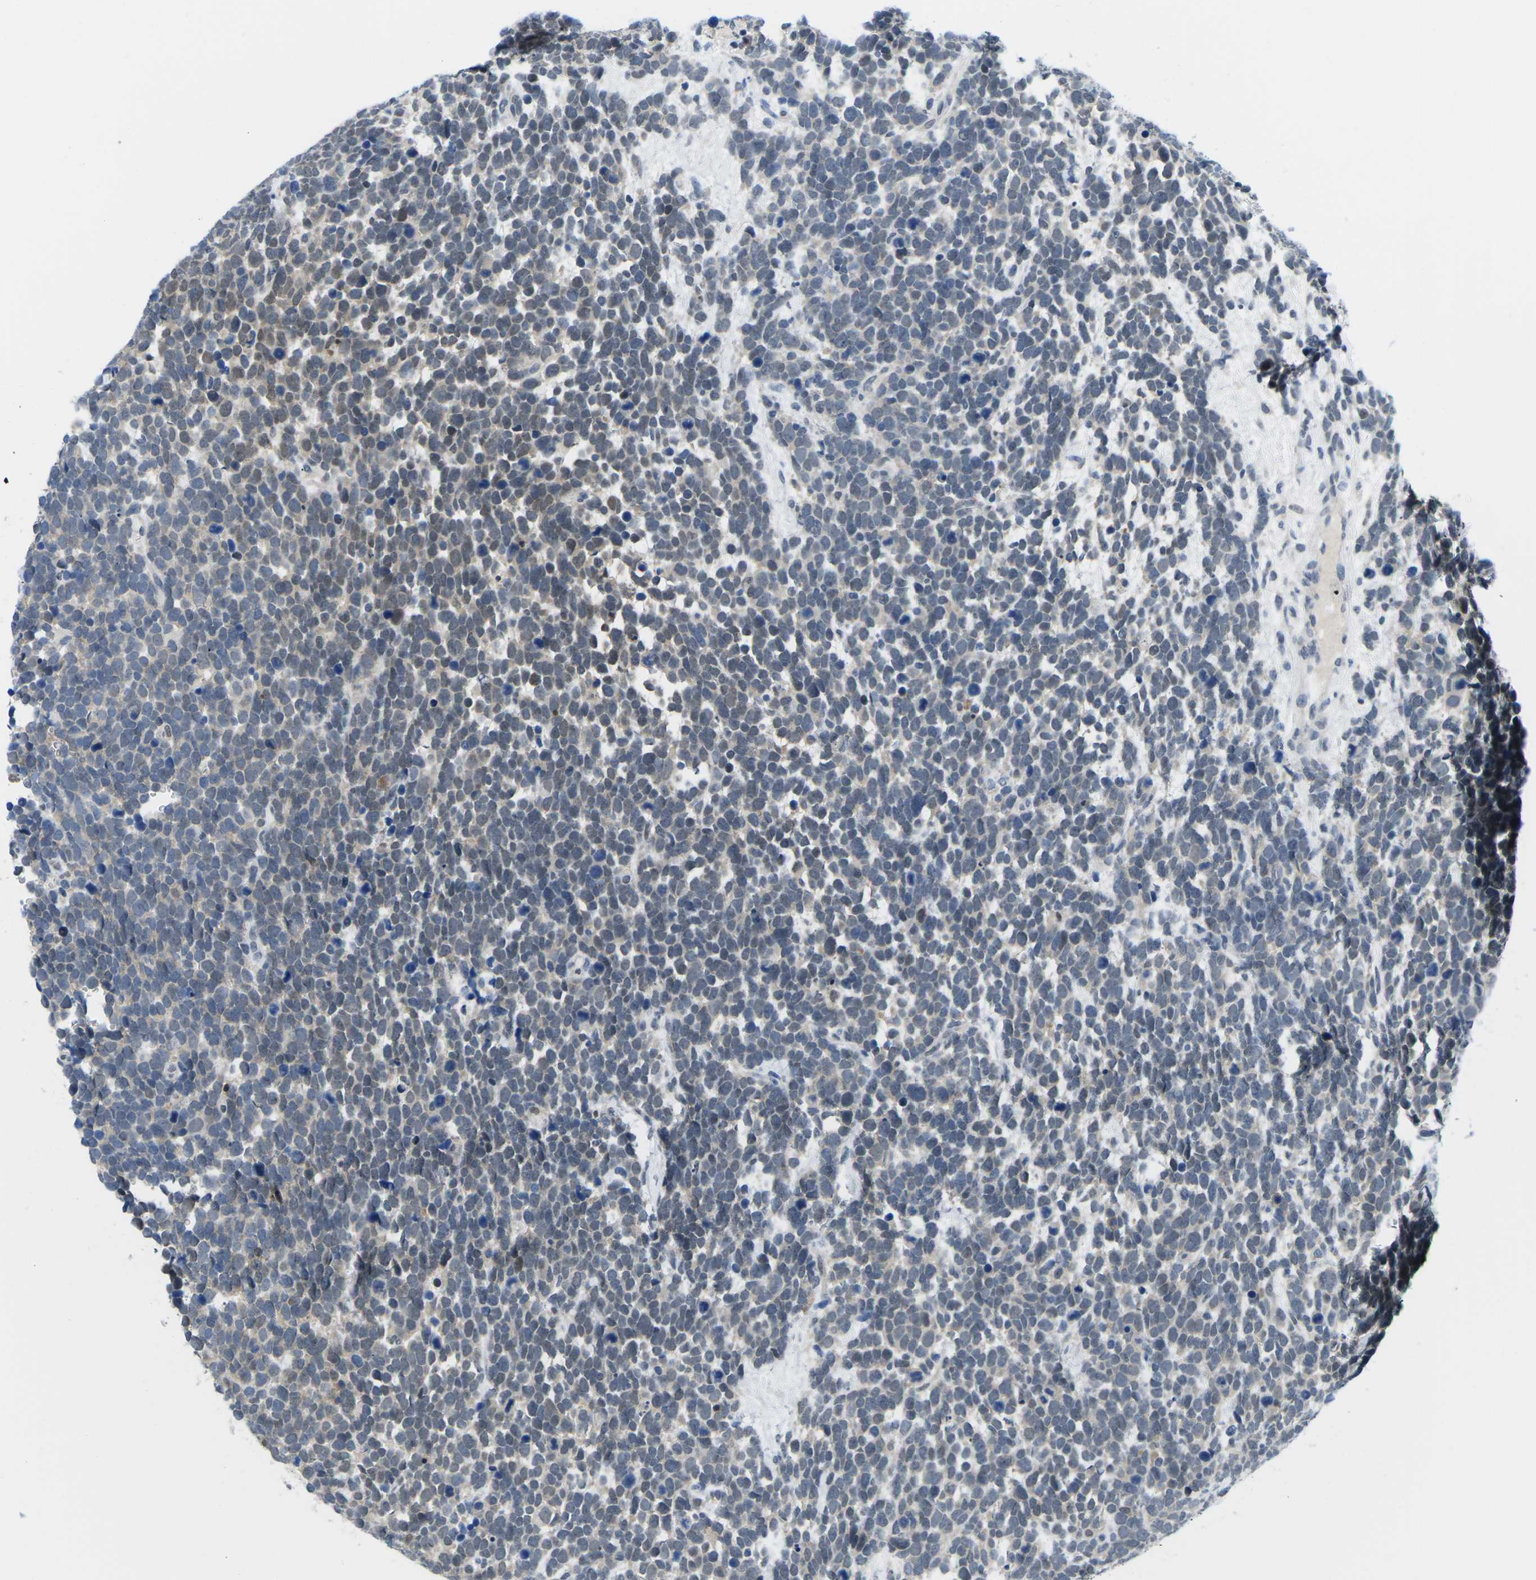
{"staining": {"intensity": "moderate", "quantity": "<25%", "location": "nuclear"}, "tissue": "urothelial cancer", "cell_type": "Tumor cells", "image_type": "cancer", "snomed": [{"axis": "morphology", "description": "Urothelial carcinoma, High grade"}, {"axis": "topography", "description": "Urinary bladder"}], "caption": "IHC micrograph of high-grade urothelial carcinoma stained for a protein (brown), which shows low levels of moderate nuclear positivity in approximately <25% of tumor cells.", "gene": "UBA7", "patient": {"sex": "female", "age": 82}}